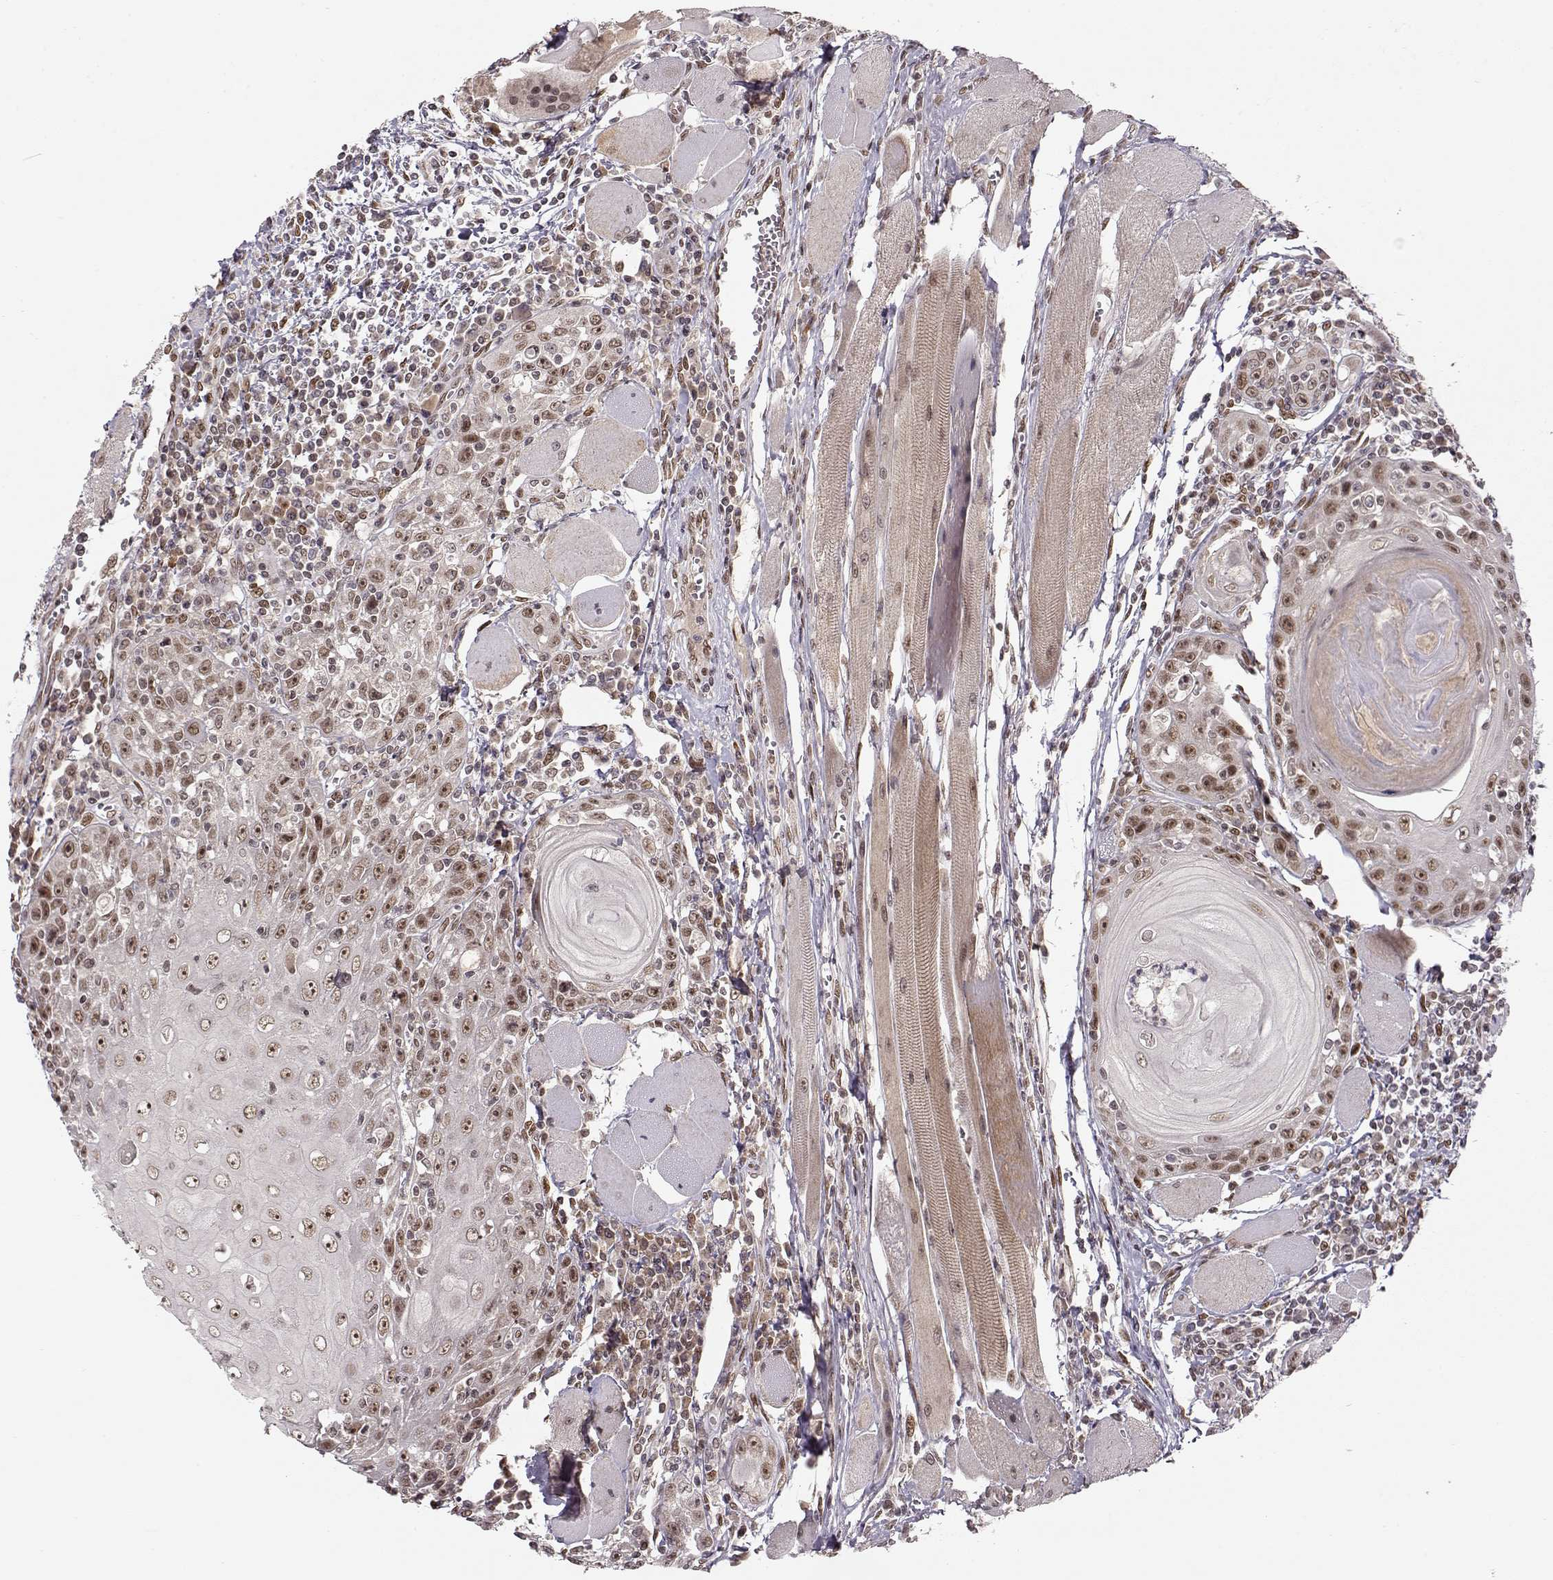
{"staining": {"intensity": "moderate", "quantity": ">75%", "location": "nuclear"}, "tissue": "head and neck cancer", "cell_type": "Tumor cells", "image_type": "cancer", "snomed": [{"axis": "morphology", "description": "Normal tissue, NOS"}, {"axis": "morphology", "description": "Squamous cell carcinoma, NOS"}, {"axis": "topography", "description": "Oral tissue"}, {"axis": "topography", "description": "Head-Neck"}], "caption": "Immunohistochemical staining of human squamous cell carcinoma (head and neck) shows medium levels of moderate nuclear staining in approximately >75% of tumor cells.", "gene": "RAI1", "patient": {"sex": "male", "age": 52}}